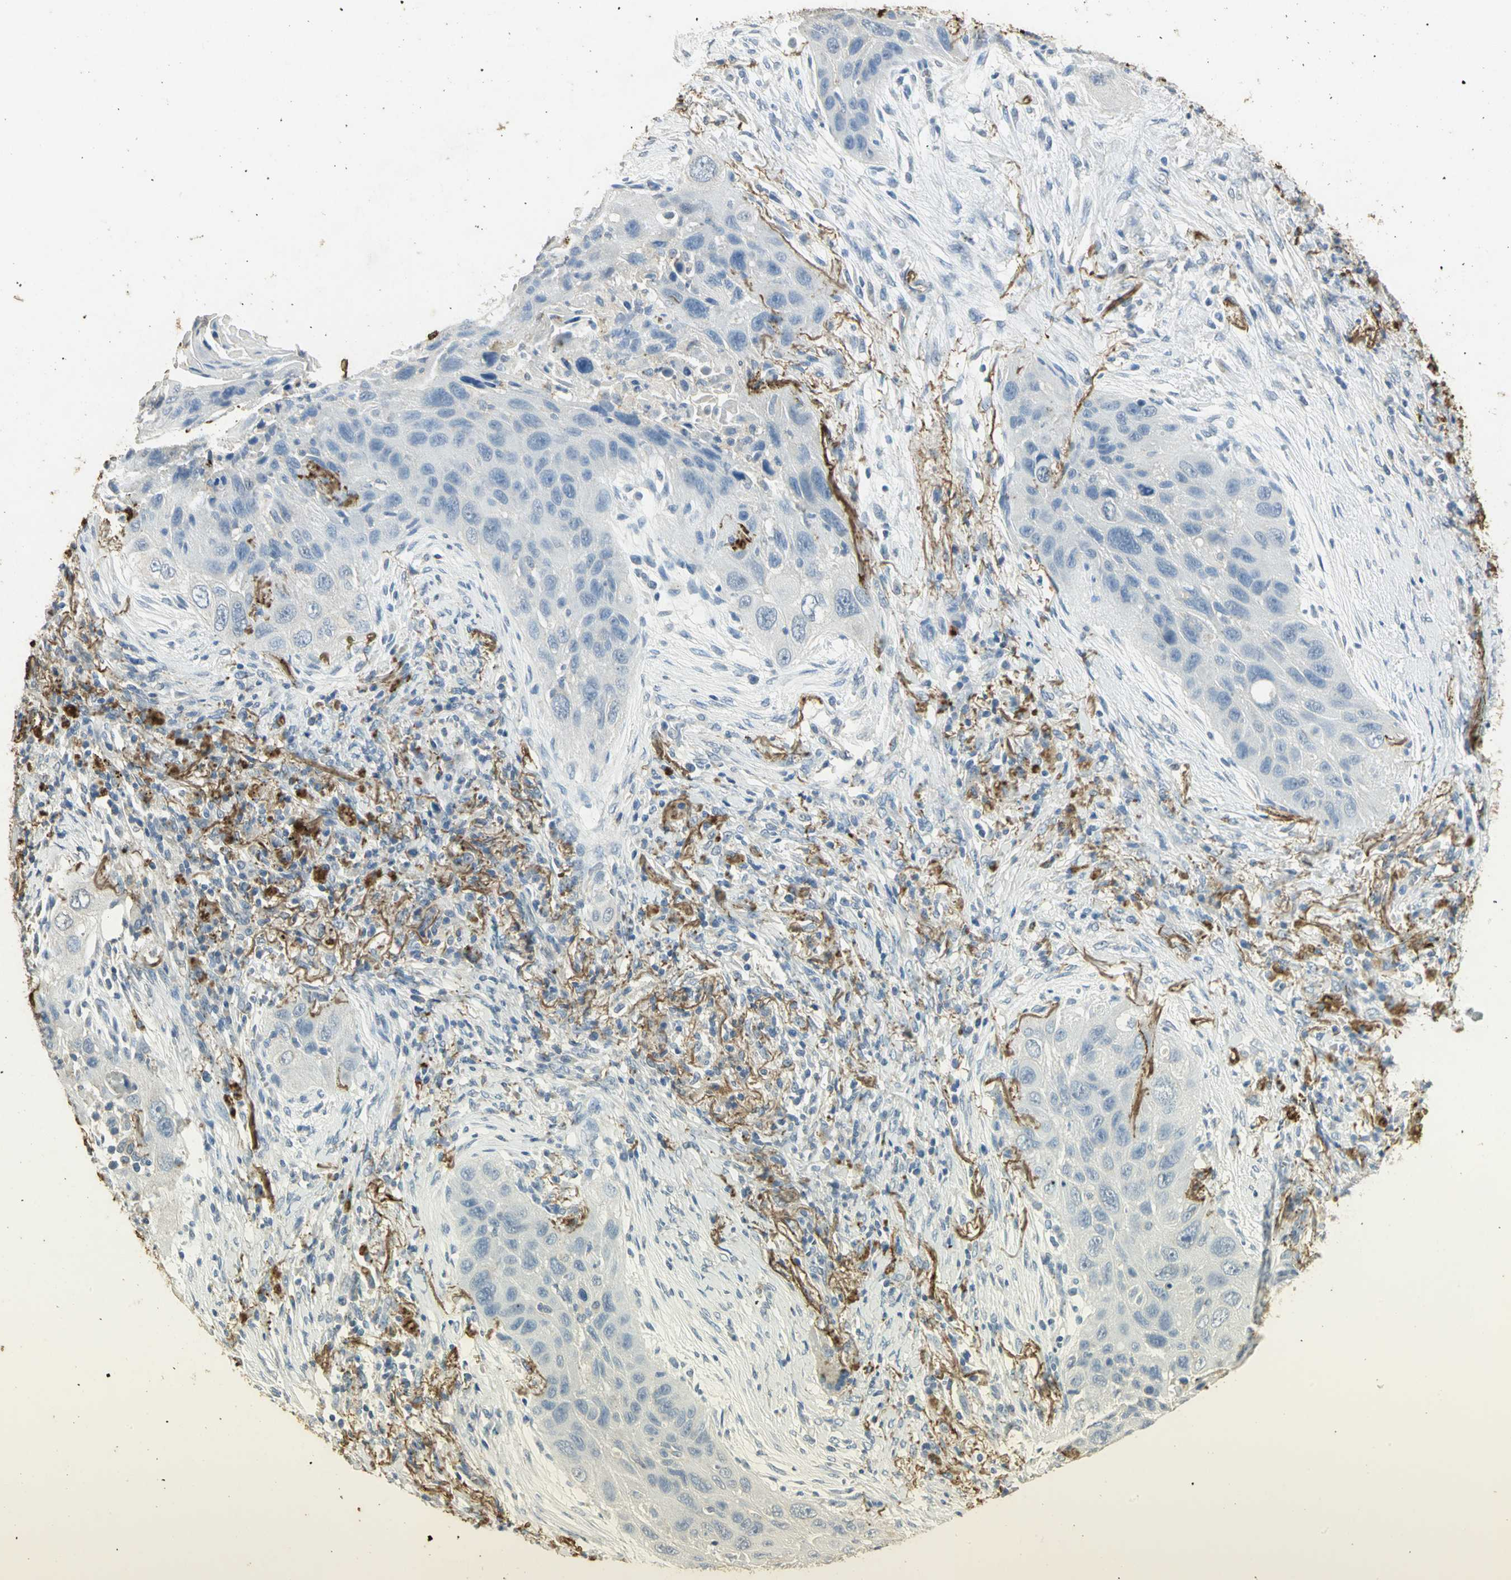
{"staining": {"intensity": "negative", "quantity": "none", "location": "none"}, "tissue": "lung cancer", "cell_type": "Tumor cells", "image_type": "cancer", "snomed": [{"axis": "morphology", "description": "Squamous cell carcinoma, NOS"}, {"axis": "topography", "description": "Lung"}], "caption": "Immunohistochemistry photomicrograph of neoplastic tissue: human lung squamous cell carcinoma stained with DAB displays no significant protein staining in tumor cells.", "gene": "ASB9", "patient": {"sex": "female", "age": 67}}